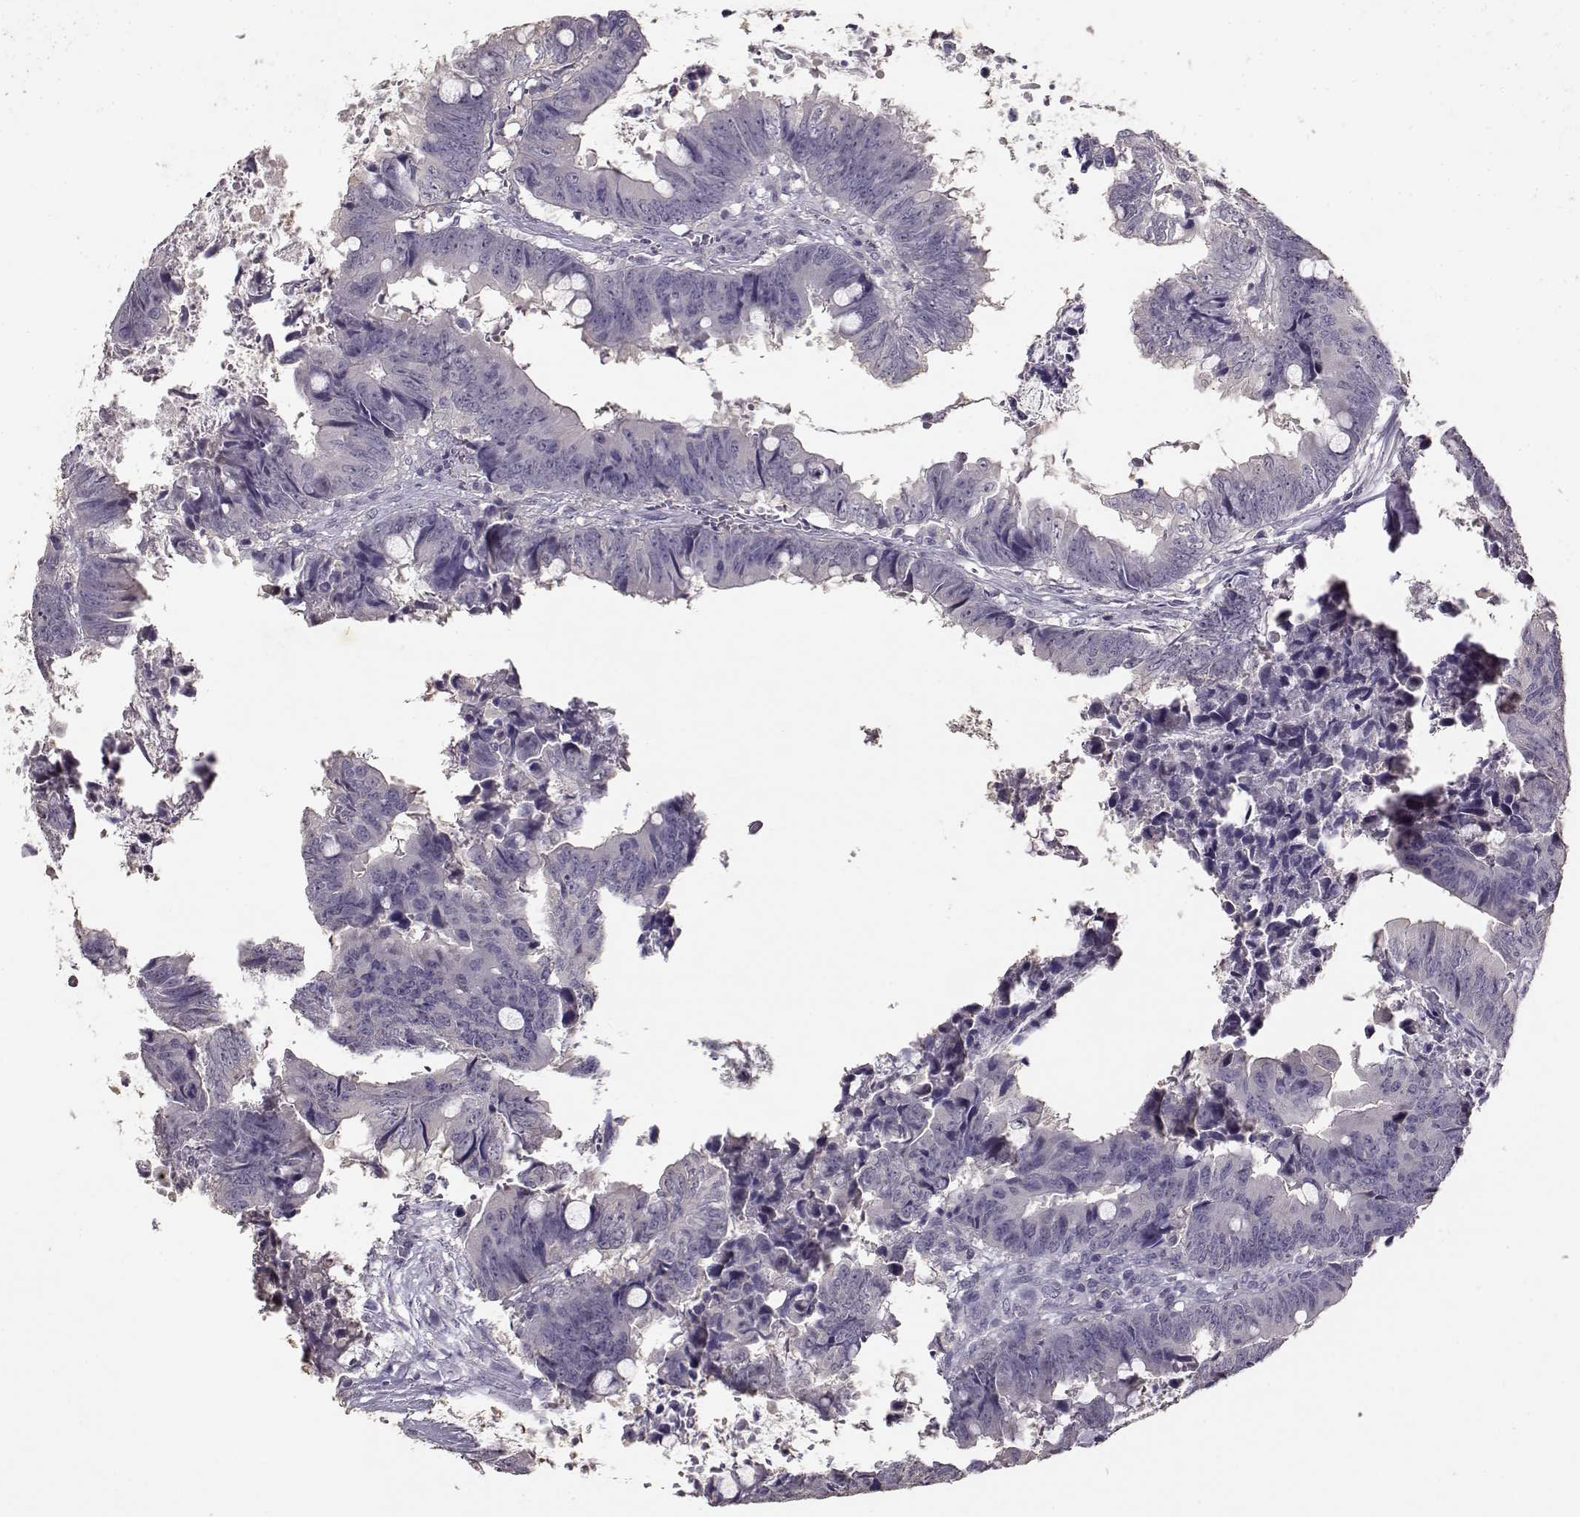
{"staining": {"intensity": "negative", "quantity": "none", "location": "none"}, "tissue": "colorectal cancer", "cell_type": "Tumor cells", "image_type": "cancer", "snomed": [{"axis": "morphology", "description": "Adenocarcinoma, NOS"}, {"axis": "topography", "description": "Colon"}], "caption": "An IHC micrograph of colorectal cancer is shown. There is no staining in tumor cells of colorectal cancer.", "gene": "UROC1", "patient": {"sex": "female", "age": 82}}